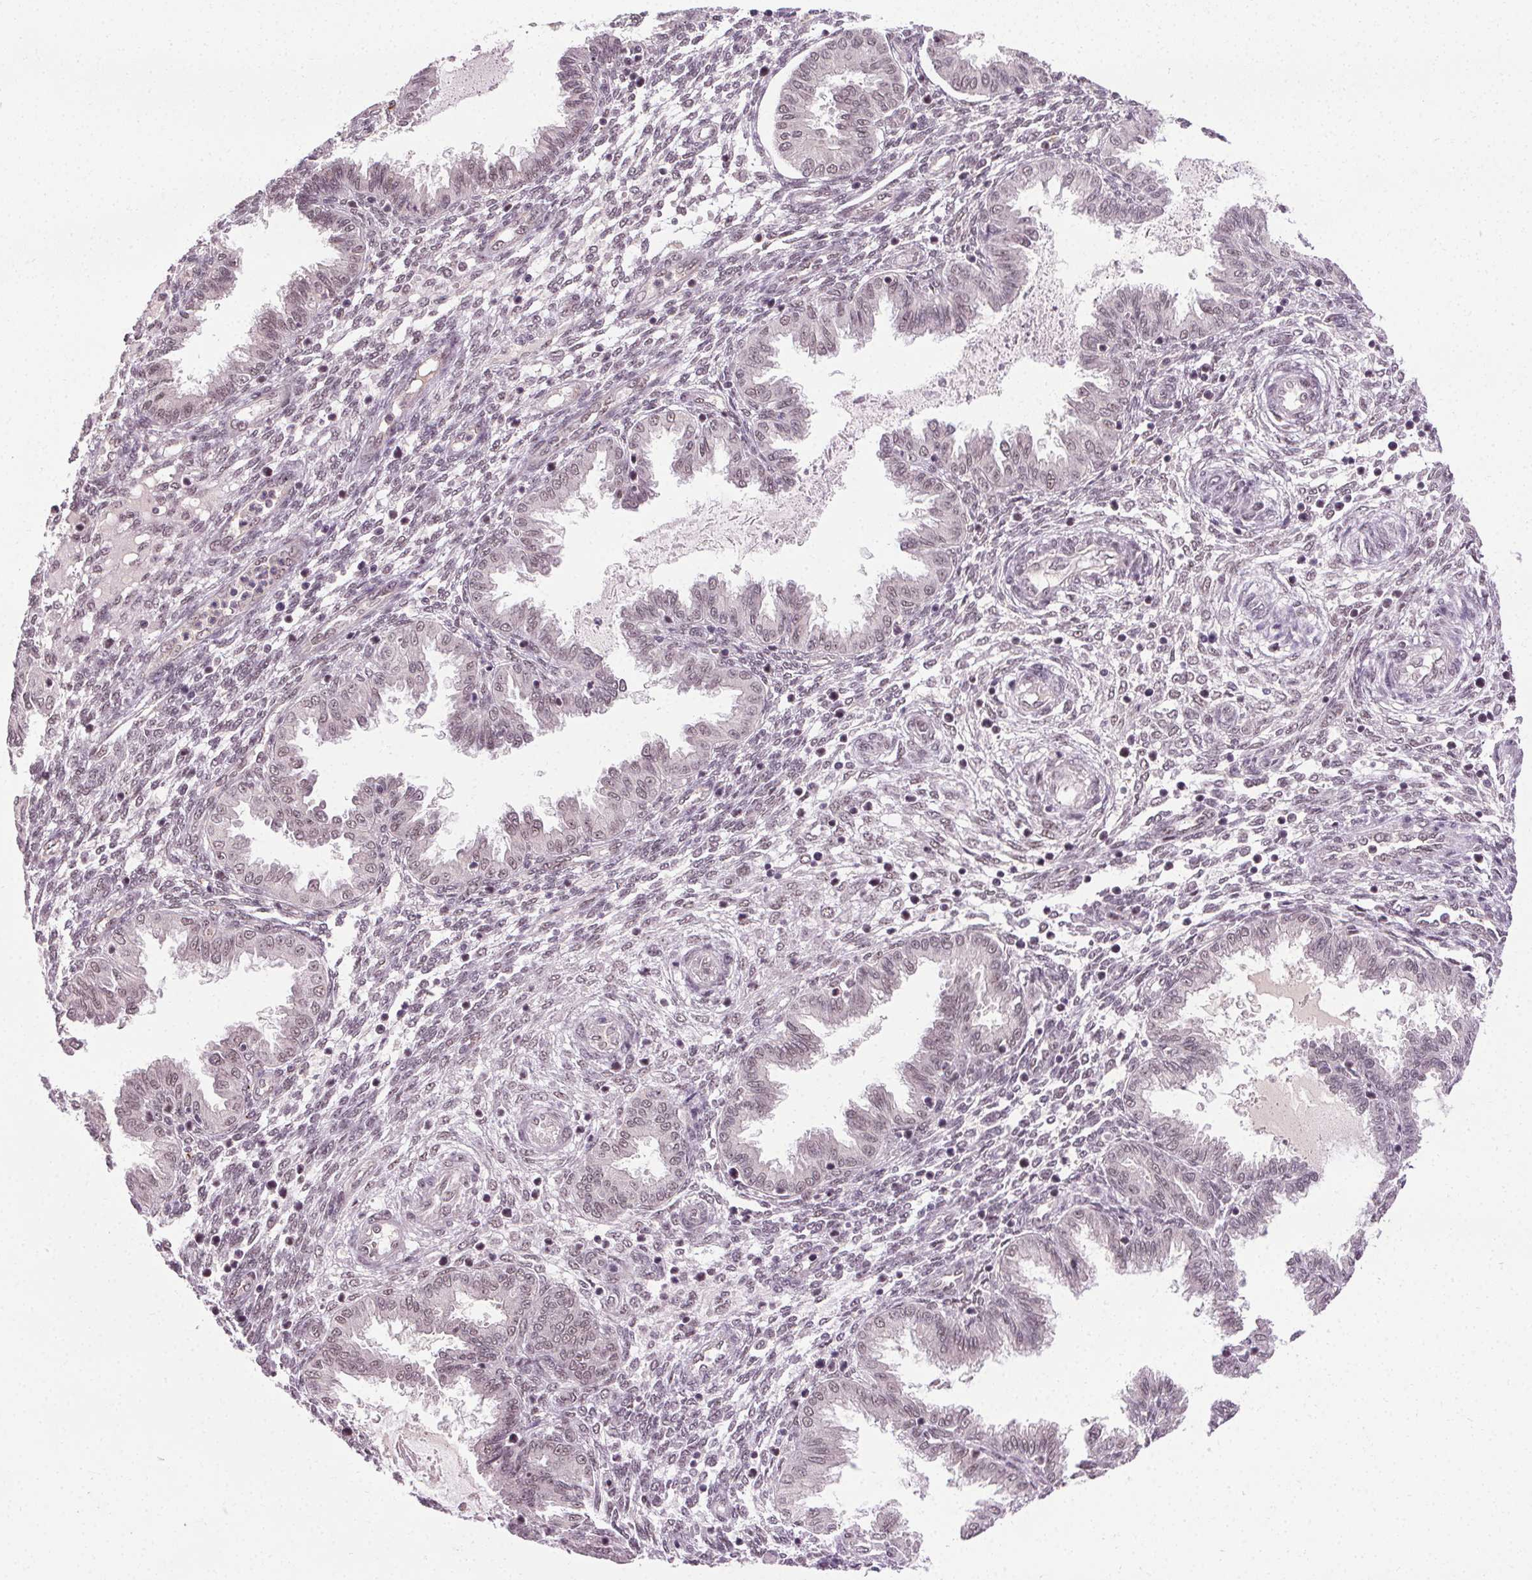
{"staining": {"intensity": "negative", "quantity": "none", "location": "none"}, "tissue": "endometrium", "cell_type": "Cells in endometrial stroma", "image_type": "normal", "snomed": [{"axis": "morphology", "description": "Normal tissue, NOS"}, {"axis": "topography", "description": "Endometrium"}], "caption": "Immunohistochemical staining of benign endometrium reveals no significant positivity in cells in endometrial stroma.", "gene": "MED6", "patient": {"sex": "female", "age": 33}}